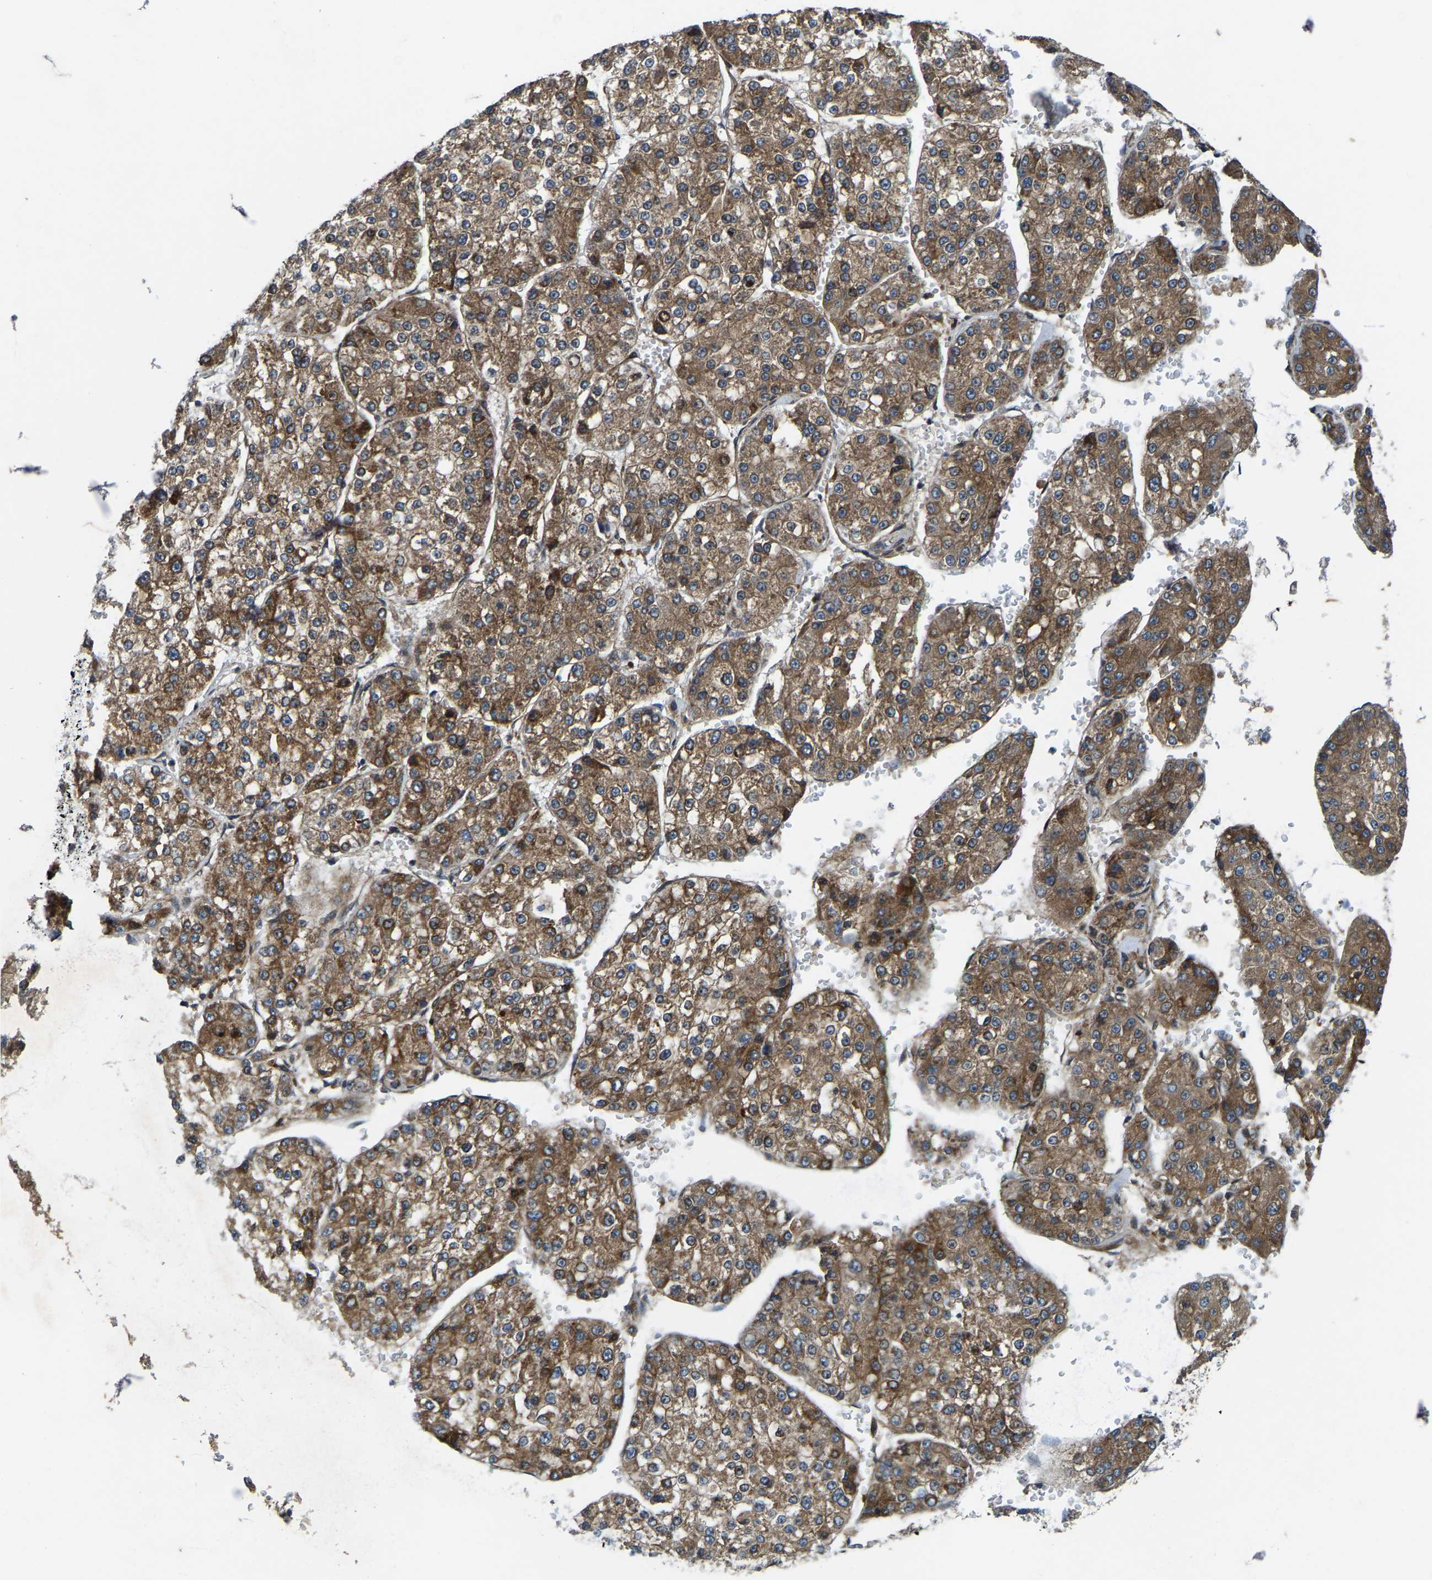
{"staining": {"intensity": "moderate", "quantity": ">75%", "location": "cytoplasmic/membranous"}, "tissue": "liver cancer", "cell_type": "Tumor cells", "image_type": "cancer", "snomed": [{"axis": "morphology", "description": "Carcinoma, Hepatocellular, NOS"}, {"axis": "topography", "description": "Liver"}], "caption": "The image reveals staining of liver cancer, revealing moderate cytoplasmic/membranous protein staining (brown color) within tumor cells.", "gene": "LRRC72", "patient": {"sex": "female", "age": 73}}